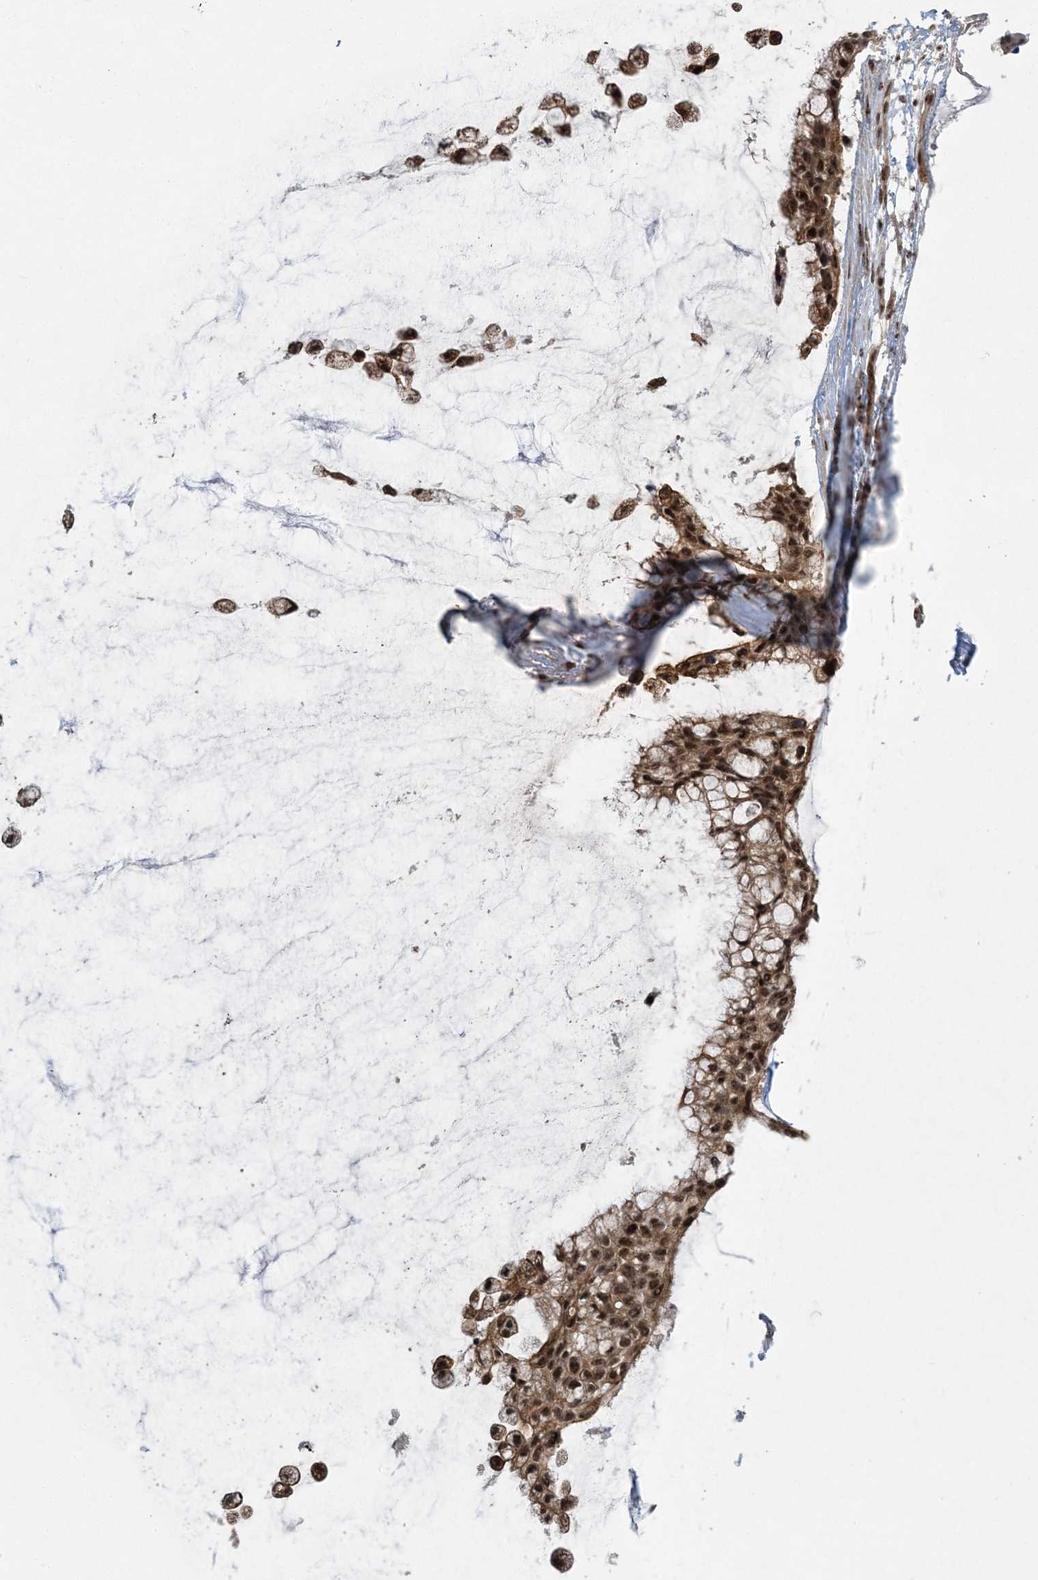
{"staining": {"intensity": "strong", "quantity": ">75%", "location": "cytoplasmic/membranous,nuclear"}, "tissue": "ovarian cancer", "cell_type": "Tumor cells", "image_type": "cancer", "snomed": [{"axis": "morphology", "description": "Cystadenocarcinoma, mucinous, NOS"}, {"axis": "topography", "description": "Ovary"}], "caption": "An immunohistochemistry image of neoplastic tissue is shown. Protein staining in brown labels strong cytoplasmic/membranous and nuclear positivity in ovarian cancer (mucinous cystadenocarcinoma) within tumor cells. The protein is shown in brown color, while the nuclei are stained blue.", "gene": "CWC22", "patient": {"sex": "female", "age": 39}}